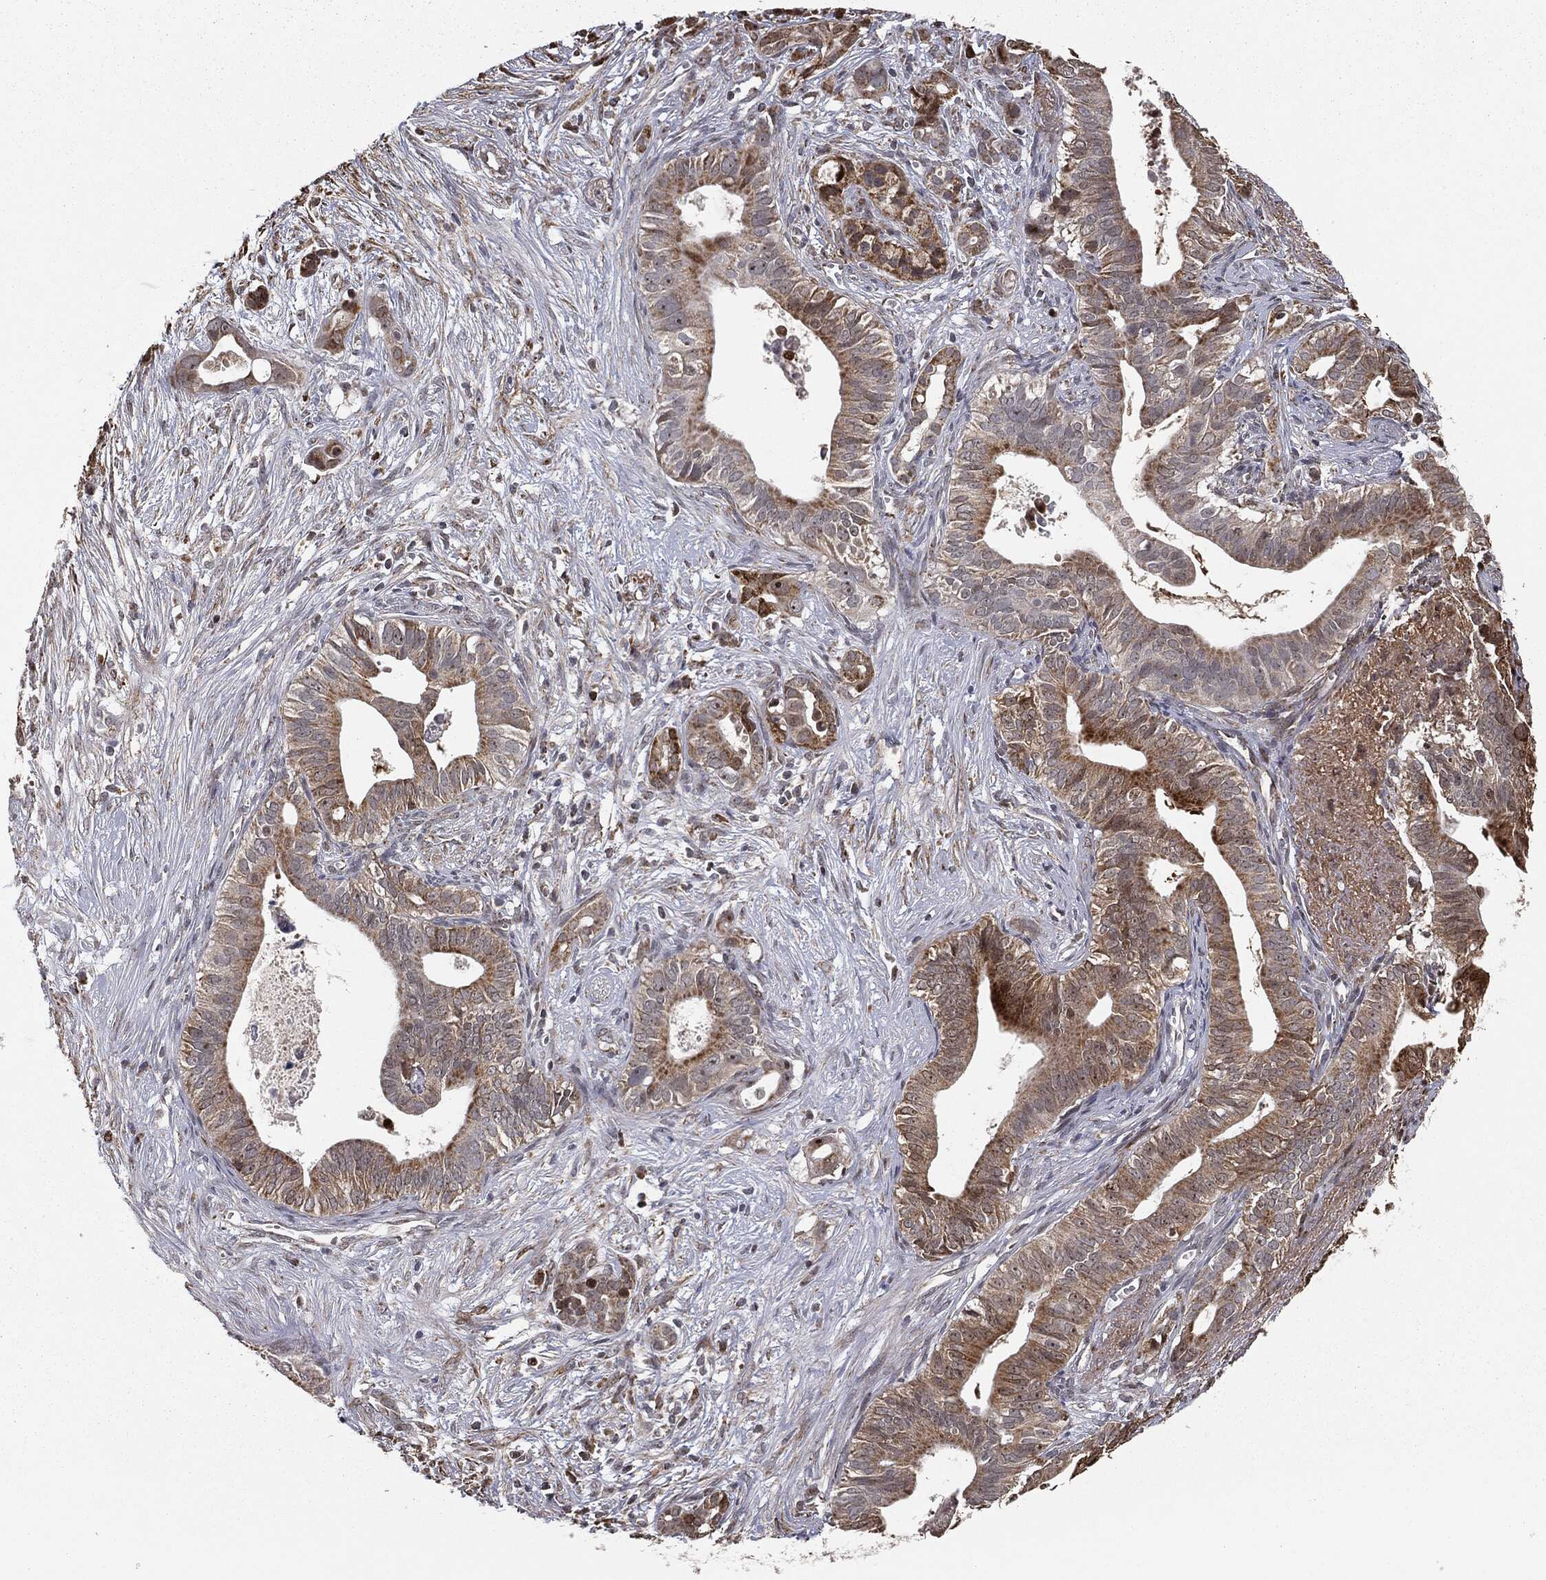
{"staining": {"intensity": "moderate", "quantity": ">75%", "location": "cytoplasmic/membranous"}, "tissue": "pancreatic cancer", "cell_type": "Tumor cells", "image_type": "cancer", "snomed": [{"axis": "morphology", "description": "Adenocarcinoma, NOS"}, {"axis": "topography", "description": "Pancreas"}], "caption": "Immunohistochemistry (IHC) image of human pancreatic cancer (adenocarcinoma) stained for a protein (brown), which reveals medium levels of moderate cytoplasmic/membranous staining in approximately >75% of tumor cells.", "gene": "CHCHD2", "patient": {"sex": "male", "age": 61}}